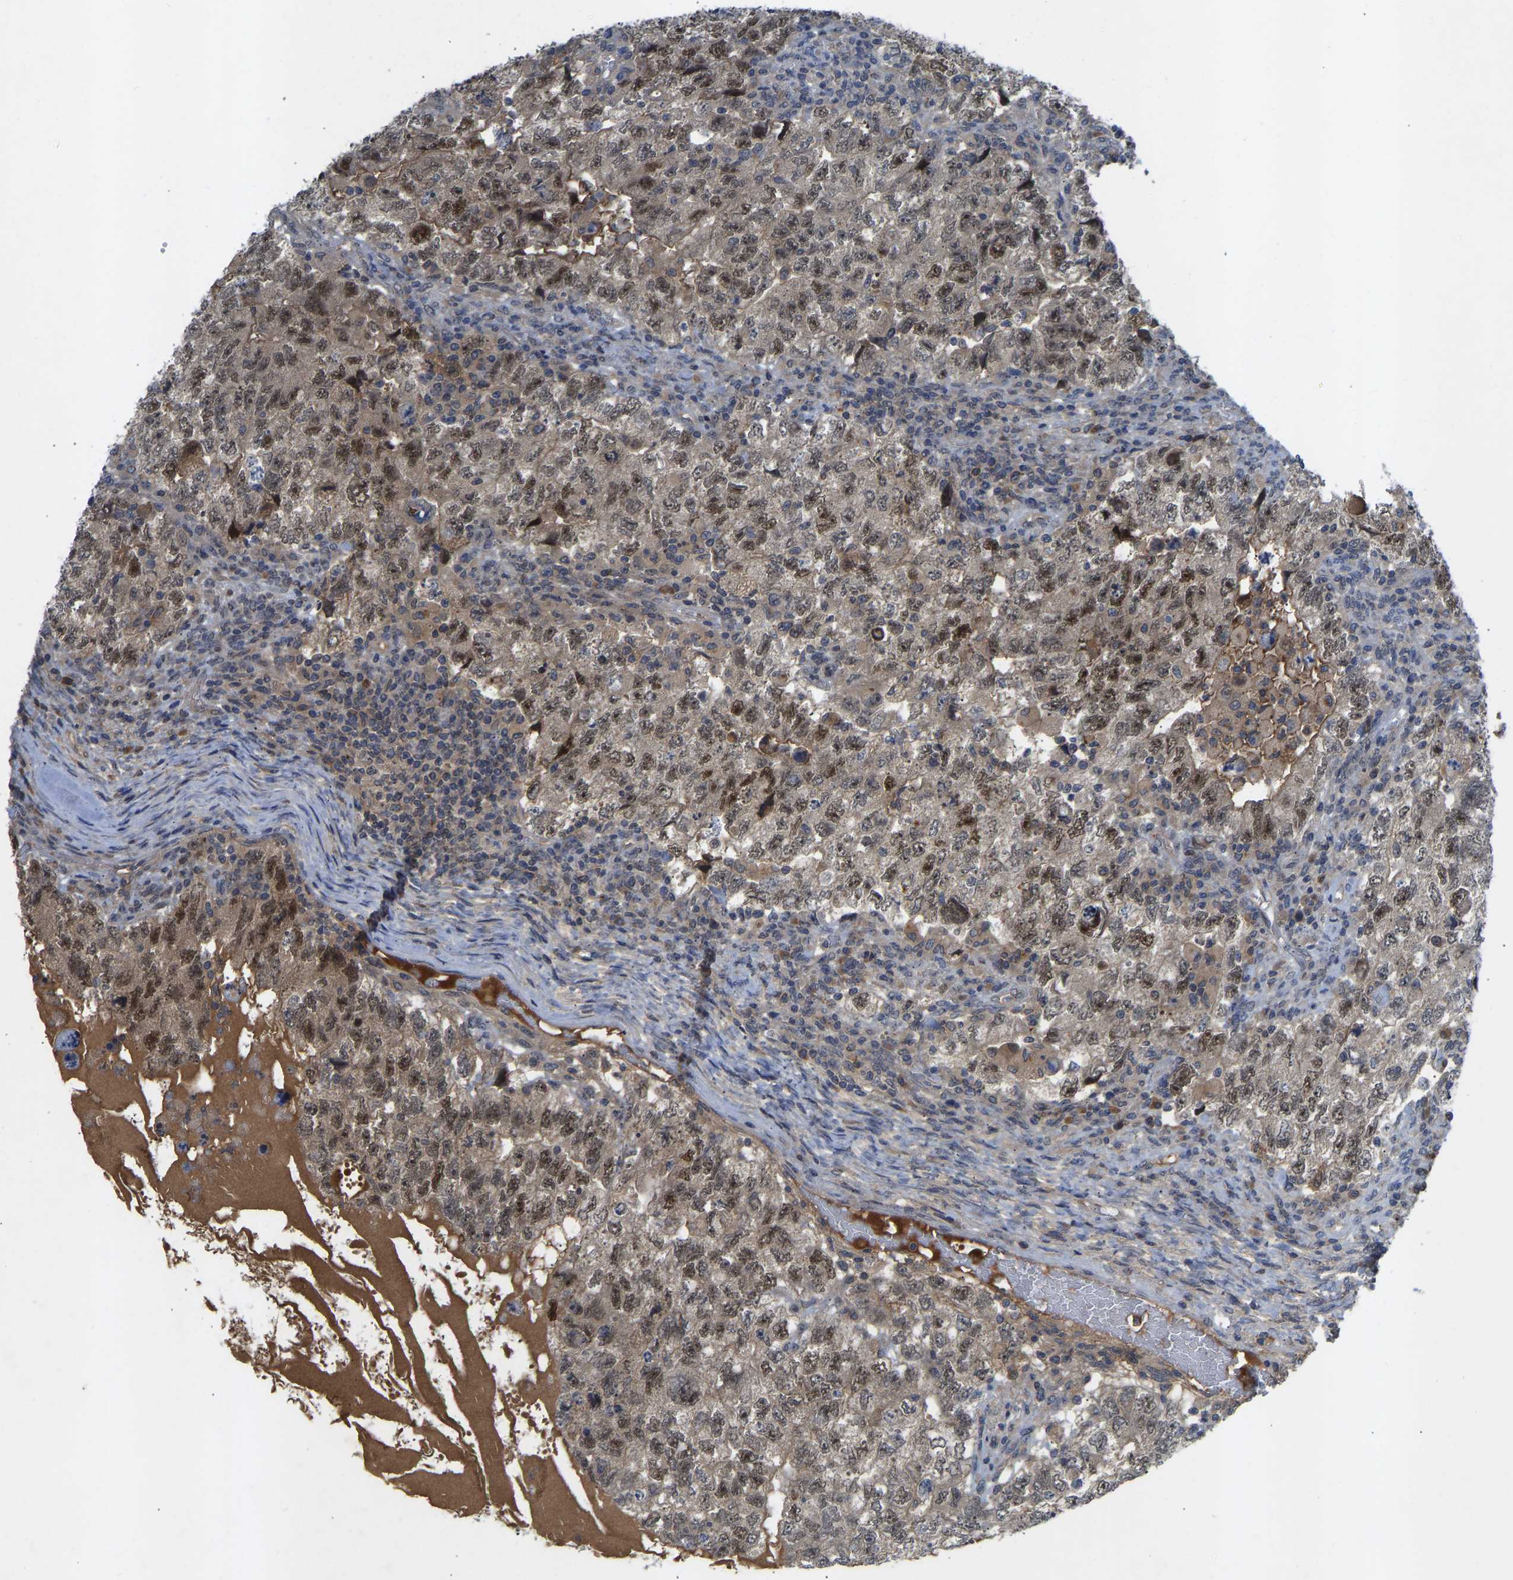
{"staining": {"intensity": "strong", "quantity": "25%-75%", "location": "nuclear"}, "tissue": "testis cancer", "cell_type": "Tumor cells", "image_type": "cancer", "snomed": [{"axis": "morphology", "description": "Carcinoma, Embryonal, NOS"}, {"axis": "topography", "description": "Testis"}], "caption": "IHC image of neoplastic tissue: human testis embryonal carcinoma stained using IHC demonstrates high levels of strong protein expression localized specifically in the nuclear of tumor cells, appearing as a nuclear brown color.", "gene": "ZNF251", "patient": {"sex": "male", "age": 36}}